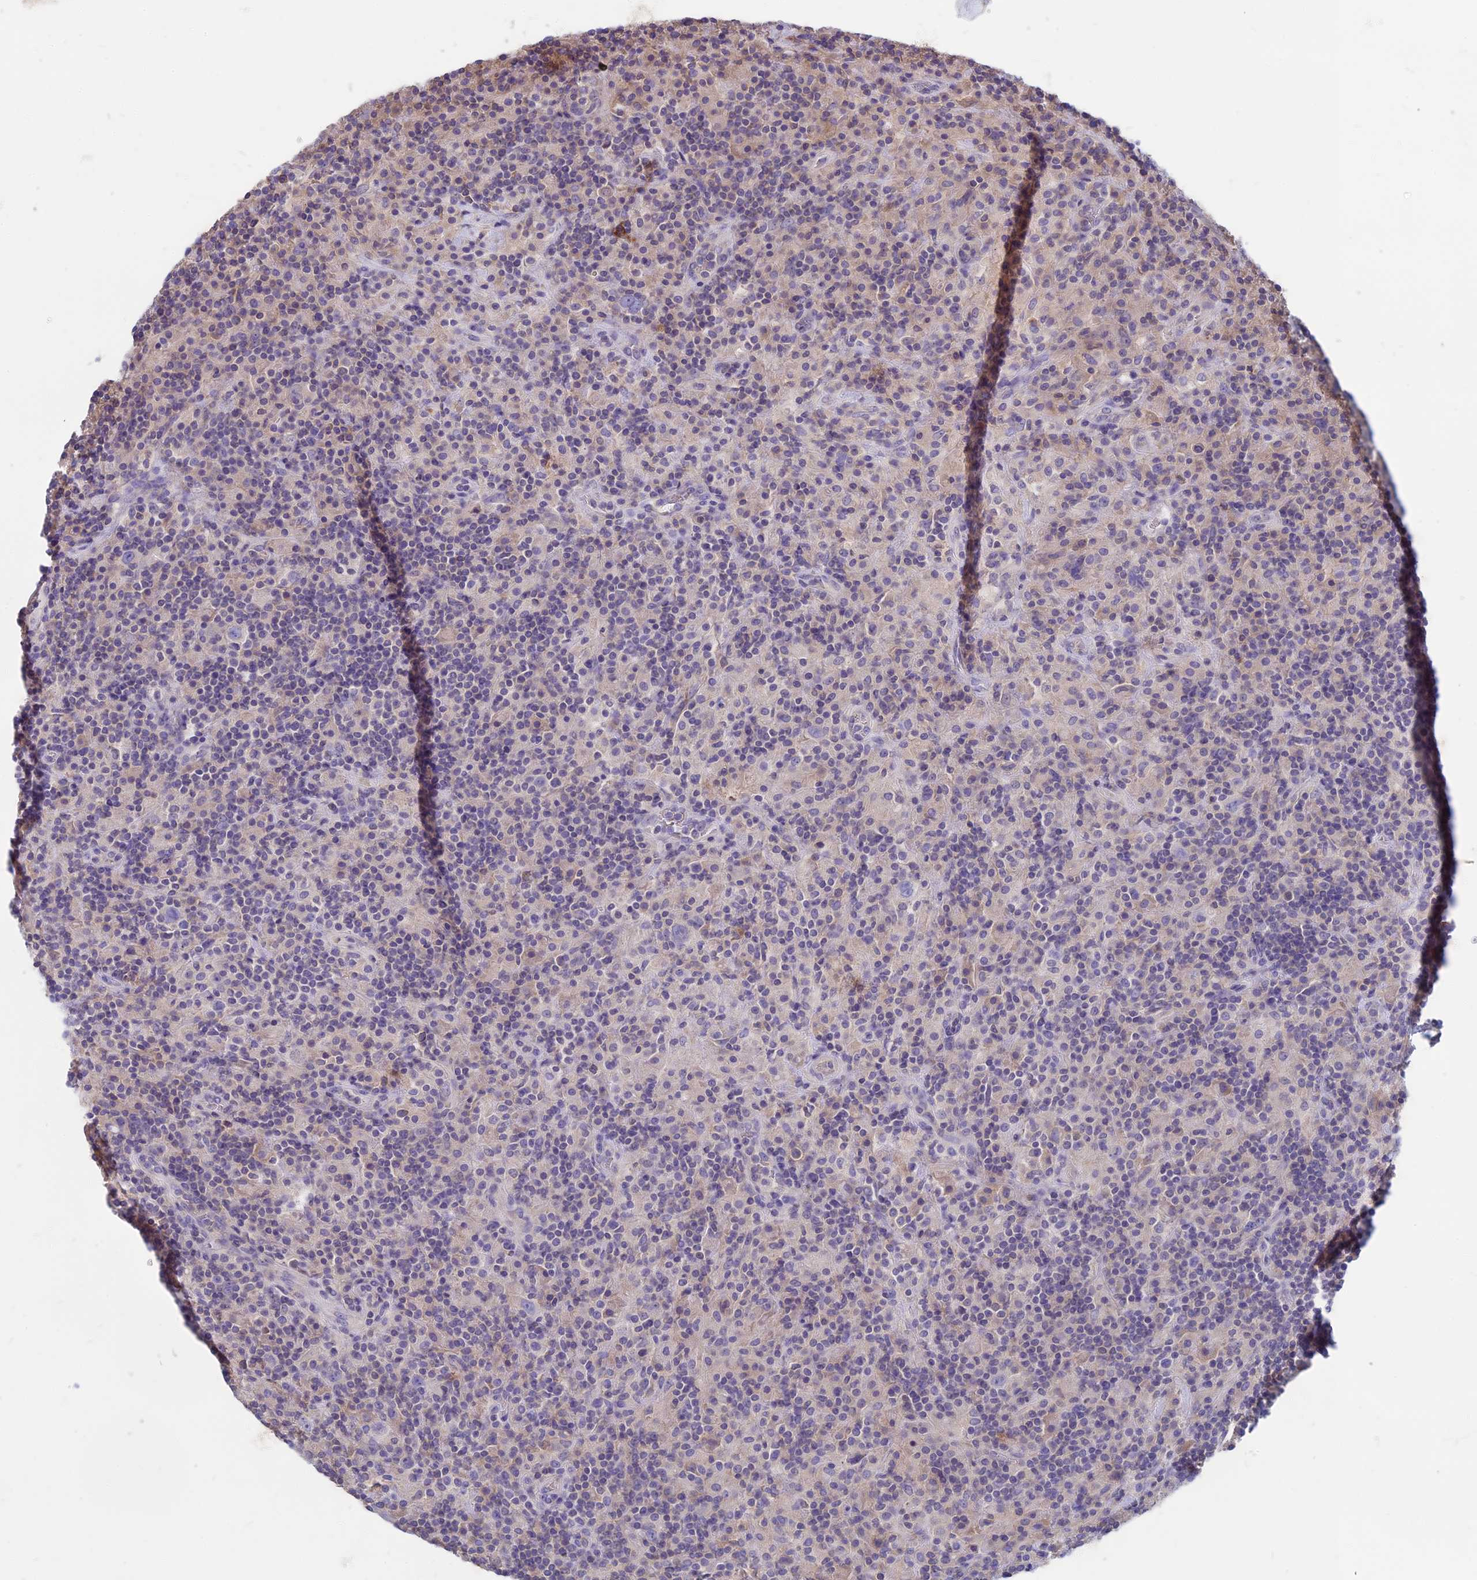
{"staining": {"intensity": "negative", "quantity": "none", "location": "none"}, "tissue": "lymphoma", "cell_type": "Tumor cells", "image_type": "cancer", "snomed": [{"axis": "morphology", "description": "Hodgkin's disease, NOS"}, {"axis": "topography", "description": "Lymph node"}], "caption": "A high-resolution micrograph shows immunohistochemistry (IHC) staining of Hodgkin's disease, which reveals no significant expression in tumor cells. The staining was performed using DAB (3,3'-diaminobenzidine) to visualize the protein expression in brown, while the nuclei were stained in blue with hematoxylin (Magnification: 20x).", "gene": "CDAN1", "patient": {"sex": "male", "age": 70}}